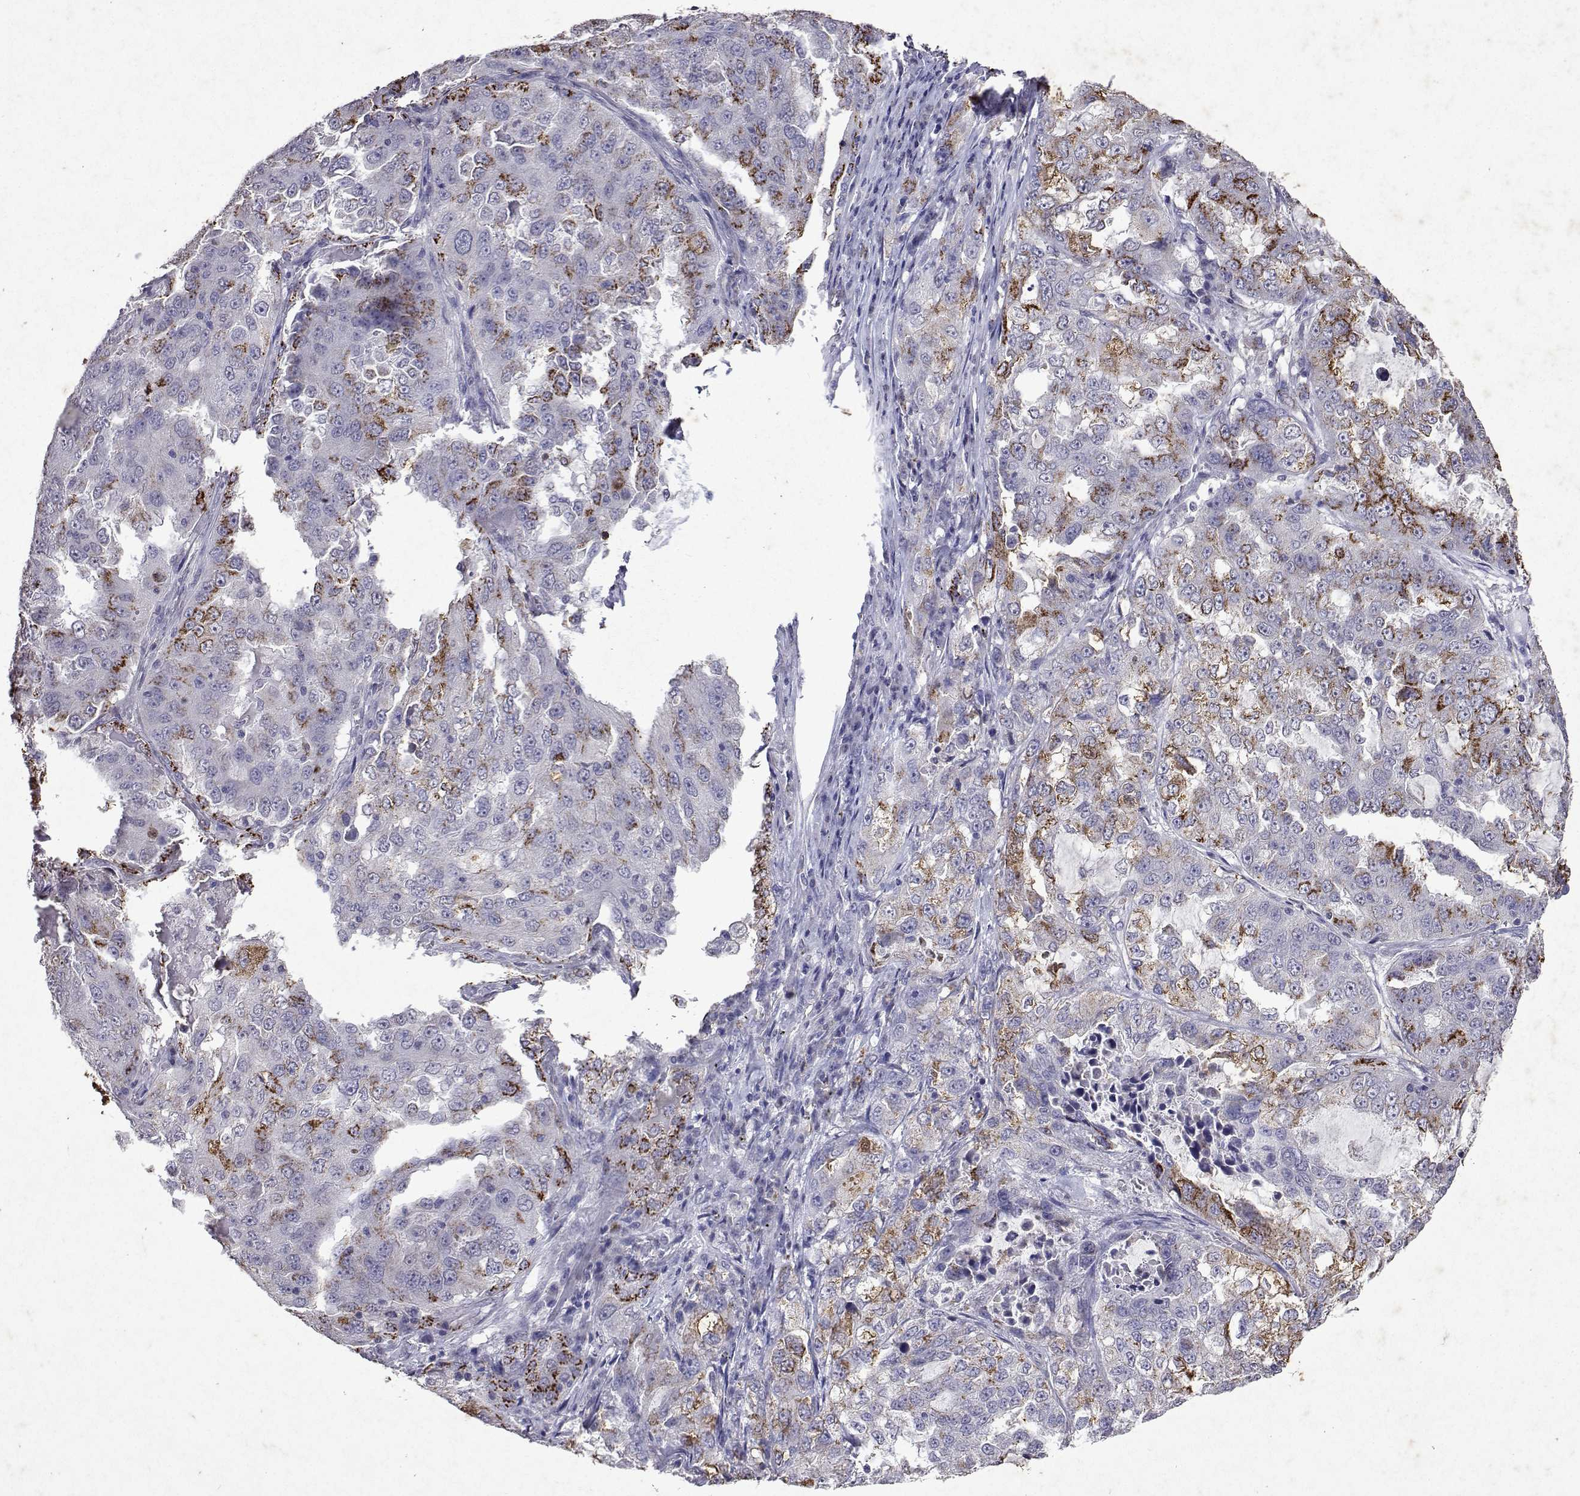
{"staining": {"intensity": "moderate", "quantity": "25%-75%", "location": "cytoplasmic/membranous"}, "tissue": "lung cancer", "cell_type": "Tumor cells", "image_type": "cancer", "snomed": [{"axis": "morphology", "description": "Adenocarcinoma, NOS"}, {"axis": "topography", "description": "Lung"}], "caption": "Human lung adenocarcinoma stained for a protein (brown) demonstrates moderate cytoplasmic/membranous positive staining in approximately 25%-75% of tumor cells.", "gene": "DUSP28", "patient": {"sex": "female", "age": 61}}